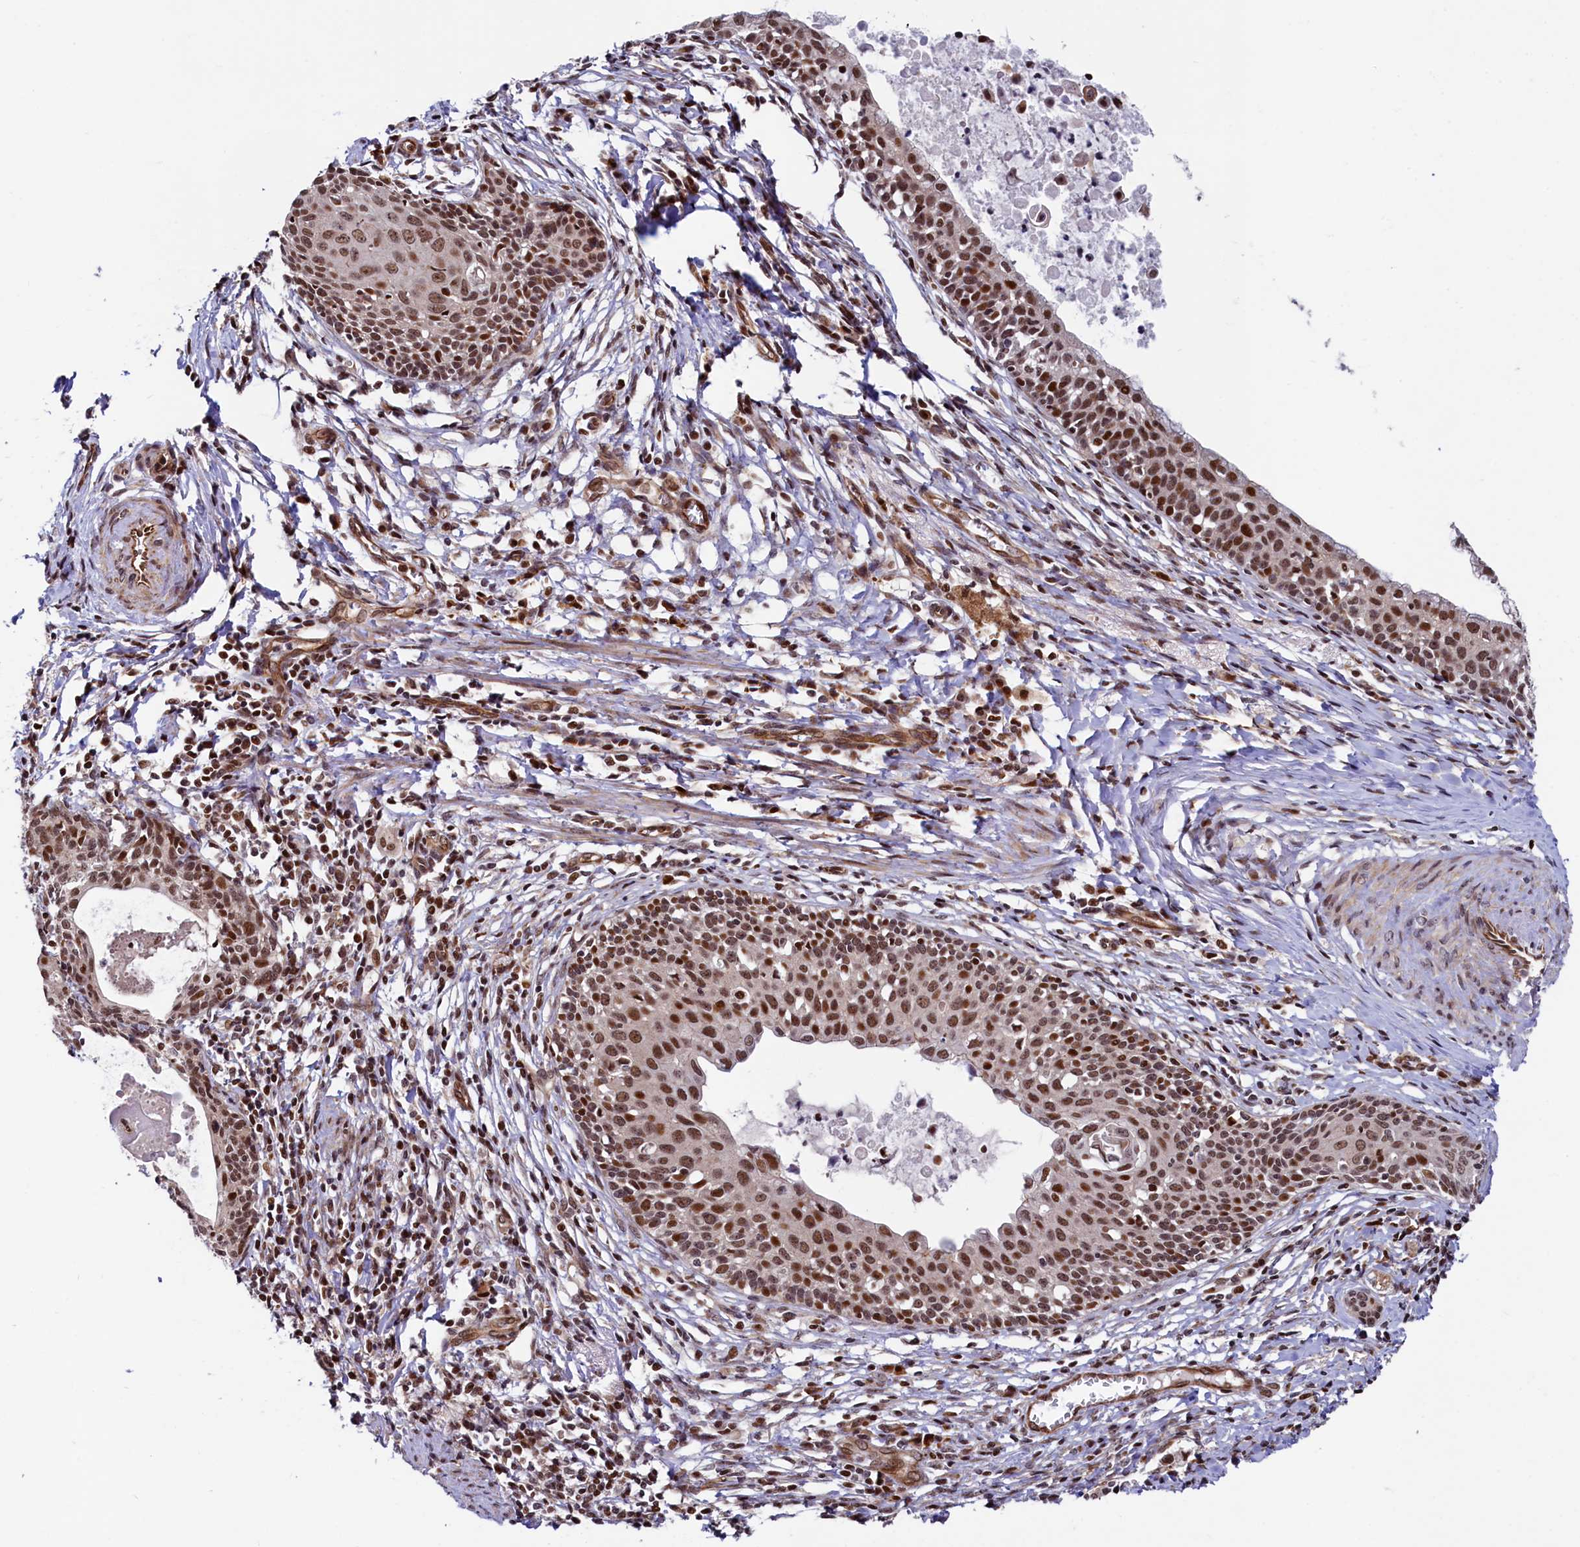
{"staining": {"intensity": "moderate", "quantity": ">75%", "location": "nuclear"}, "tissue": "cervical cancer", "cell_type": "Tumor cells", "image_type": "cancer", "snomed": [{"axis": "morphology", "description": "Squamous cell carcinoma, NOS"}, {"axis": "topography", "description": "Cervix"}], "caption": "Protein staining of squamous cell carcinoma (cervical) tissue displays moderate nuclear staining in about >75% of tumor cells. (DAB (3,3'-diaminobenzidine) IHC with brightfield microscopy, high magnification).", "gene": "LEO1", "patient": {"sex": "female", "age": 52}}